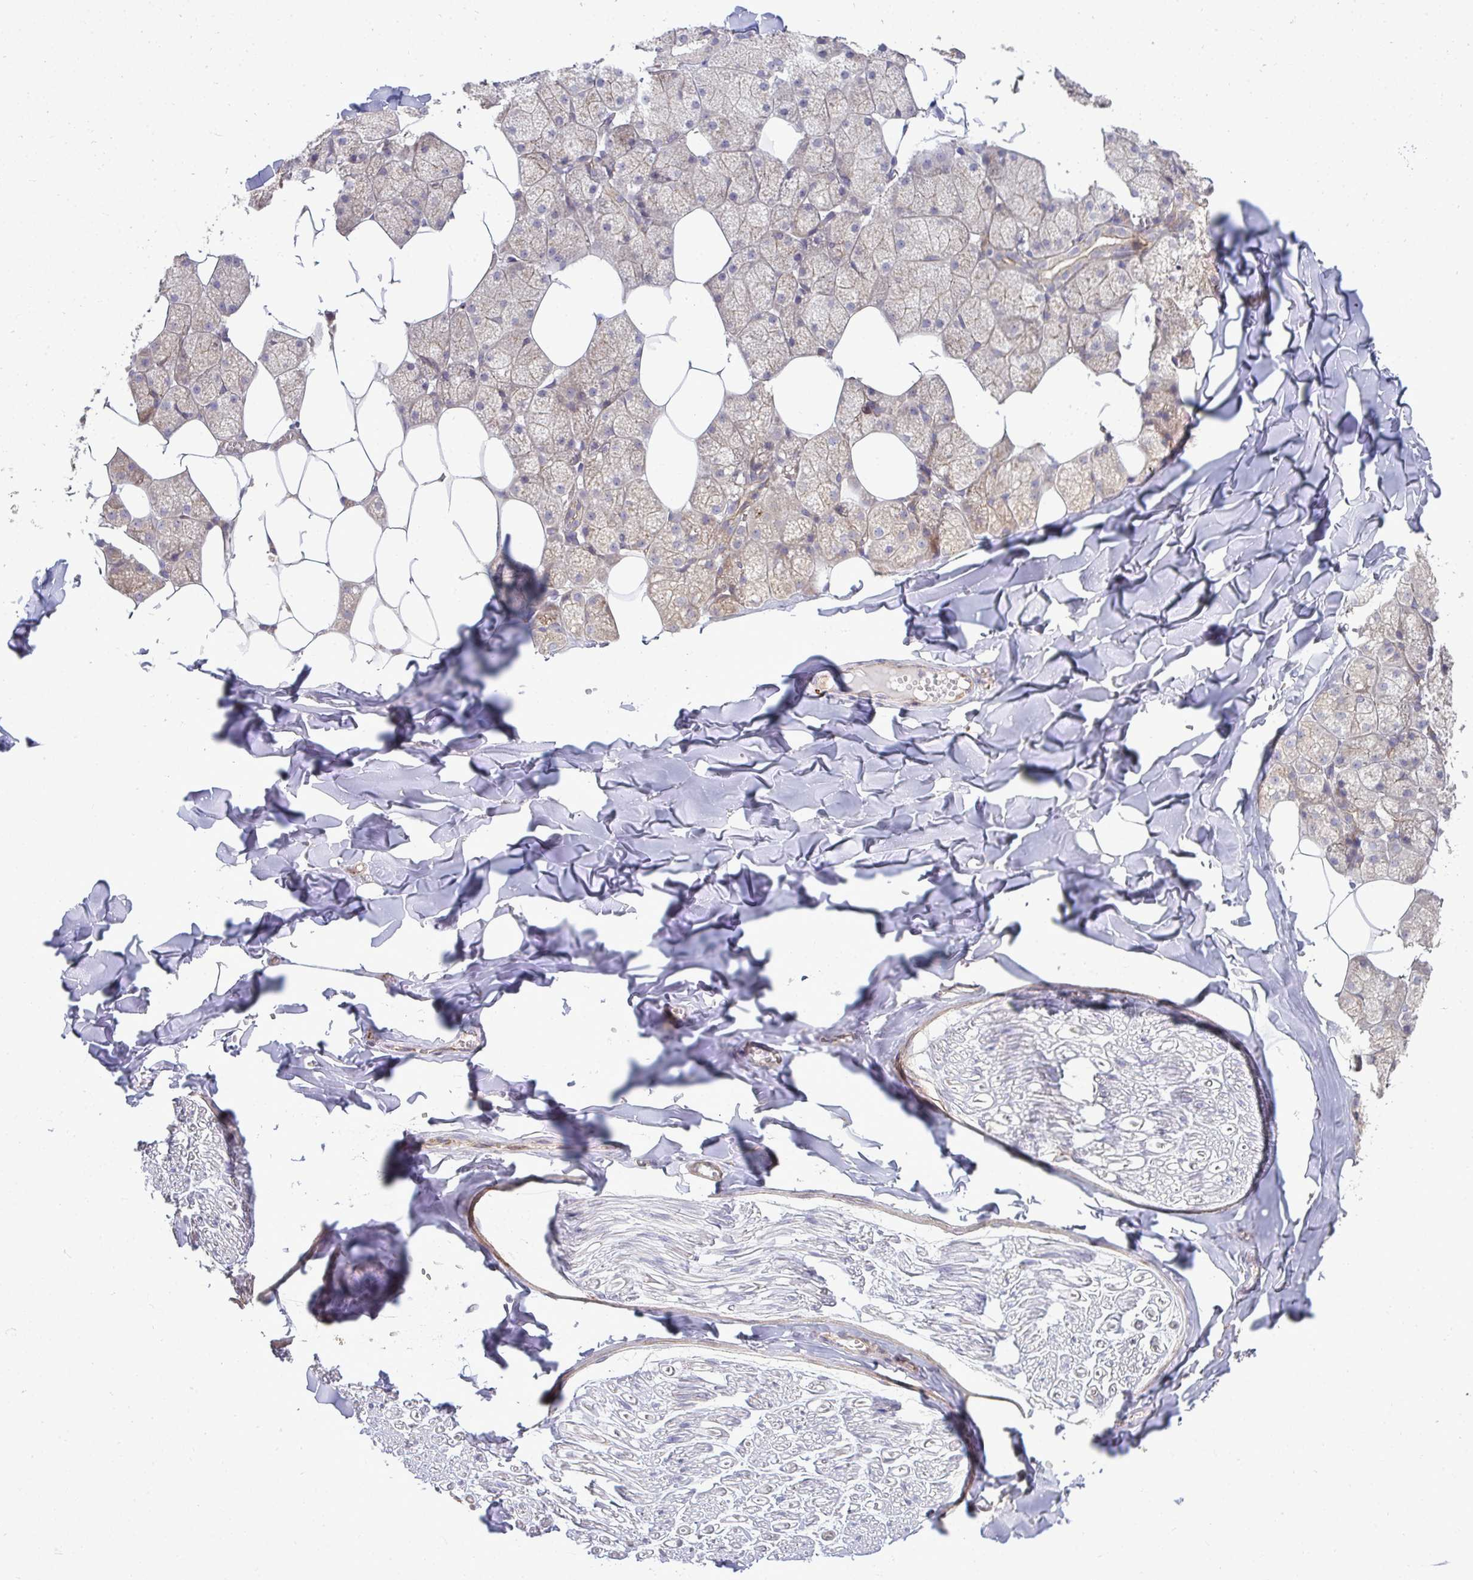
{"staining": {"intensity": "moderate", "quantity": "25%-75%", "location": "cytoplasmic/membranous"}, "tissue": "salivary gland", "cell_type": "Glandular cells", "image_type": "normal", "snomed": [{"axis": "morphology", "description": "Normal tissue, NOS"}, {"axis": "topography", "description": "Salivary gland"}, {"axis": "topography", "description": "Peripheral nerve tissue"}], "caption": "The immunohistochemical stain shows moderate cytoplasmic/membranous positivity in glandular cells of benign salivary gland.", "gene": "SH2D1B", "patient": {"sex": "male", "age": 38}}